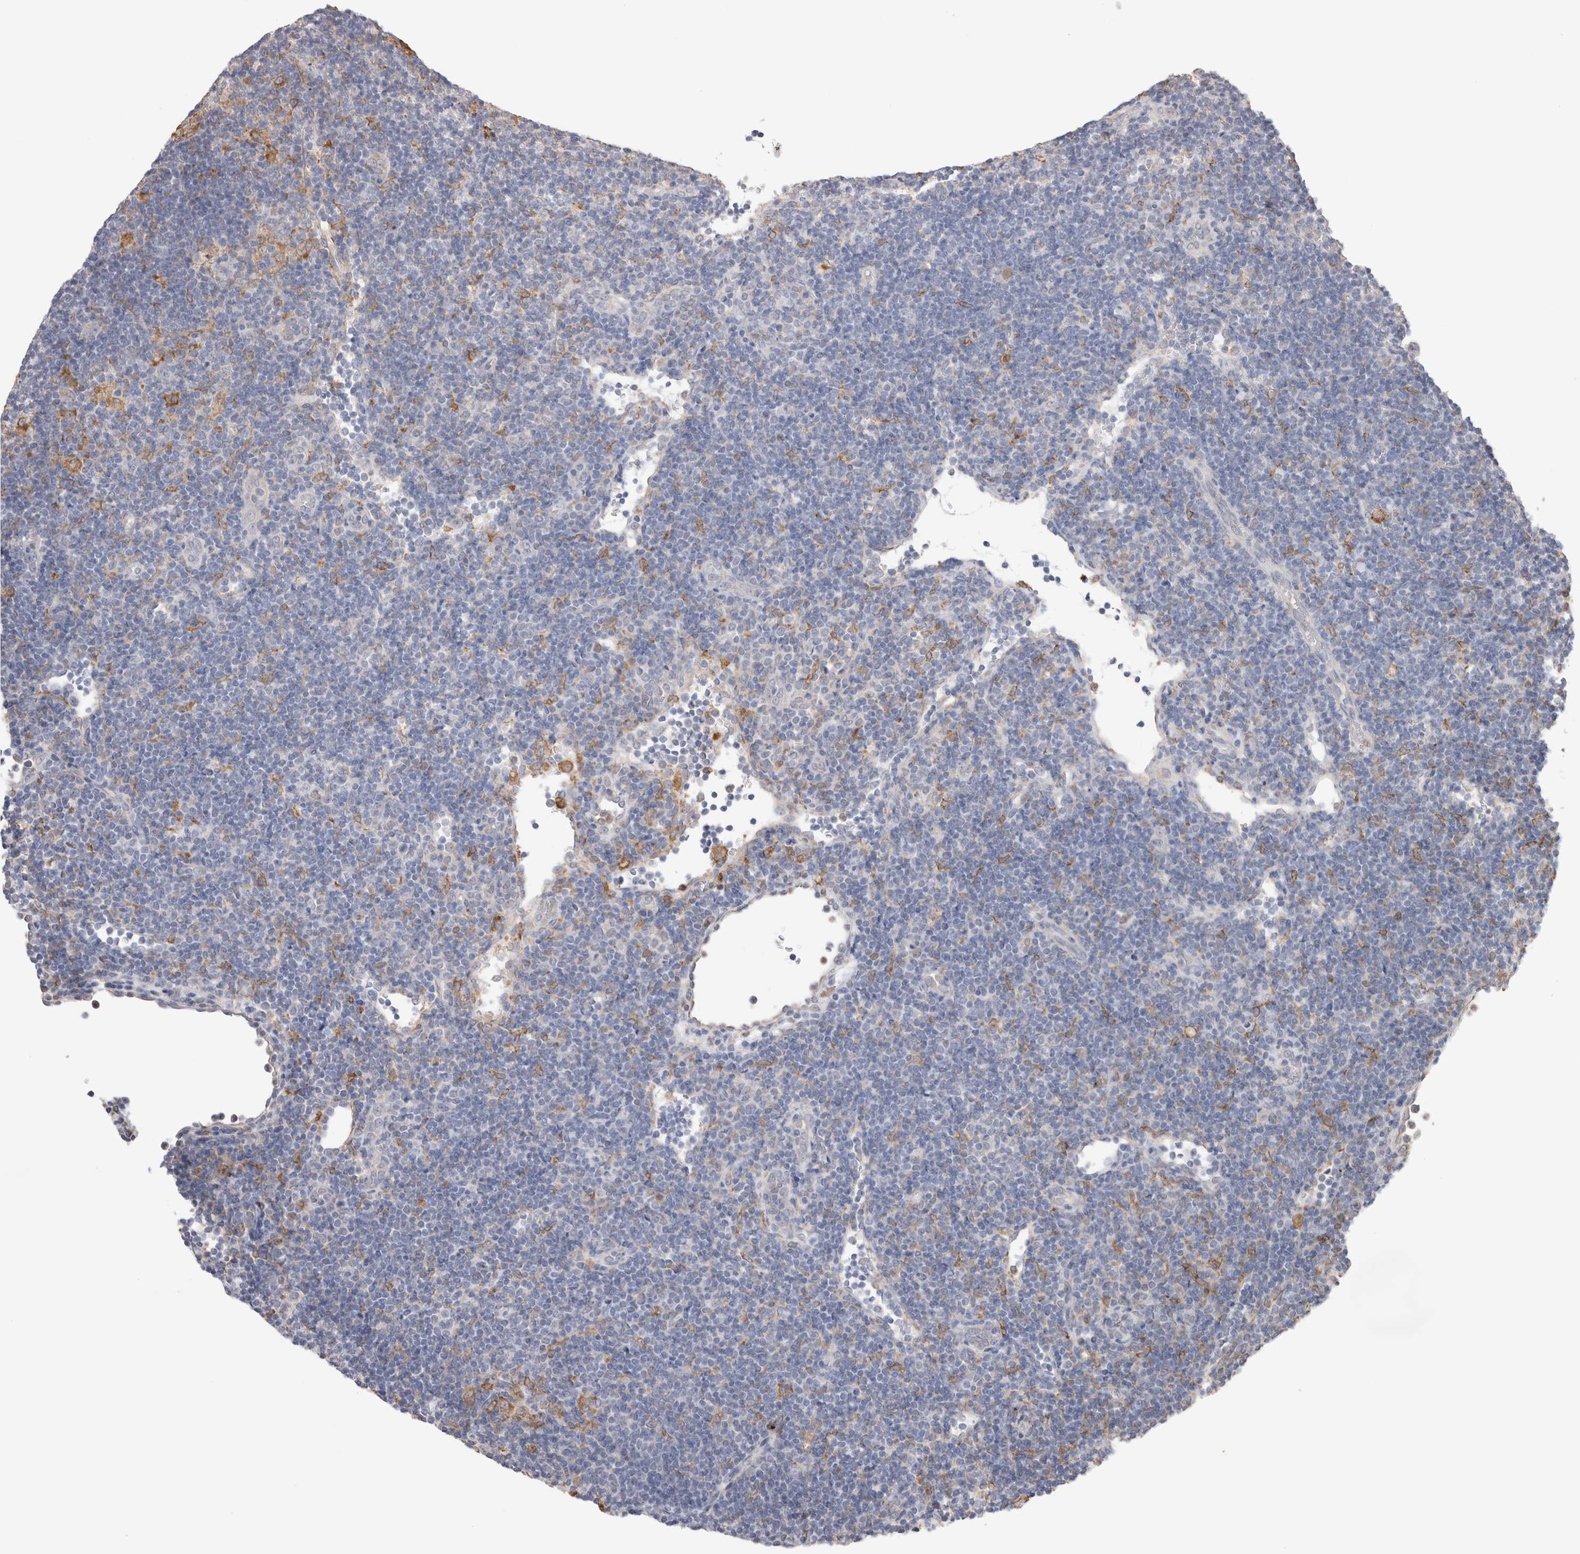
{"staining": {"intensity": "moderate", "quantity": ">75%", "location": "cytoplasmic/membranous"}, "tissue": "lymphoma", "cell_type": "Tumor cells", "image_type": "cancer", "snomed": [{"axis": "morphology", "description": "Hodgkin's disease, NOS"}, {"axis": "topography", "description": "Lymph node"}], "caption": "Lymphoma stained for a protein demonstrates moderate cytoplasmic/membranous positivity in tumor cells. (Brightfield microscopy of DAB IHC at high magnification).", "gene": "LRPAP1", "patient": {"sex": "female", "age": 57}}